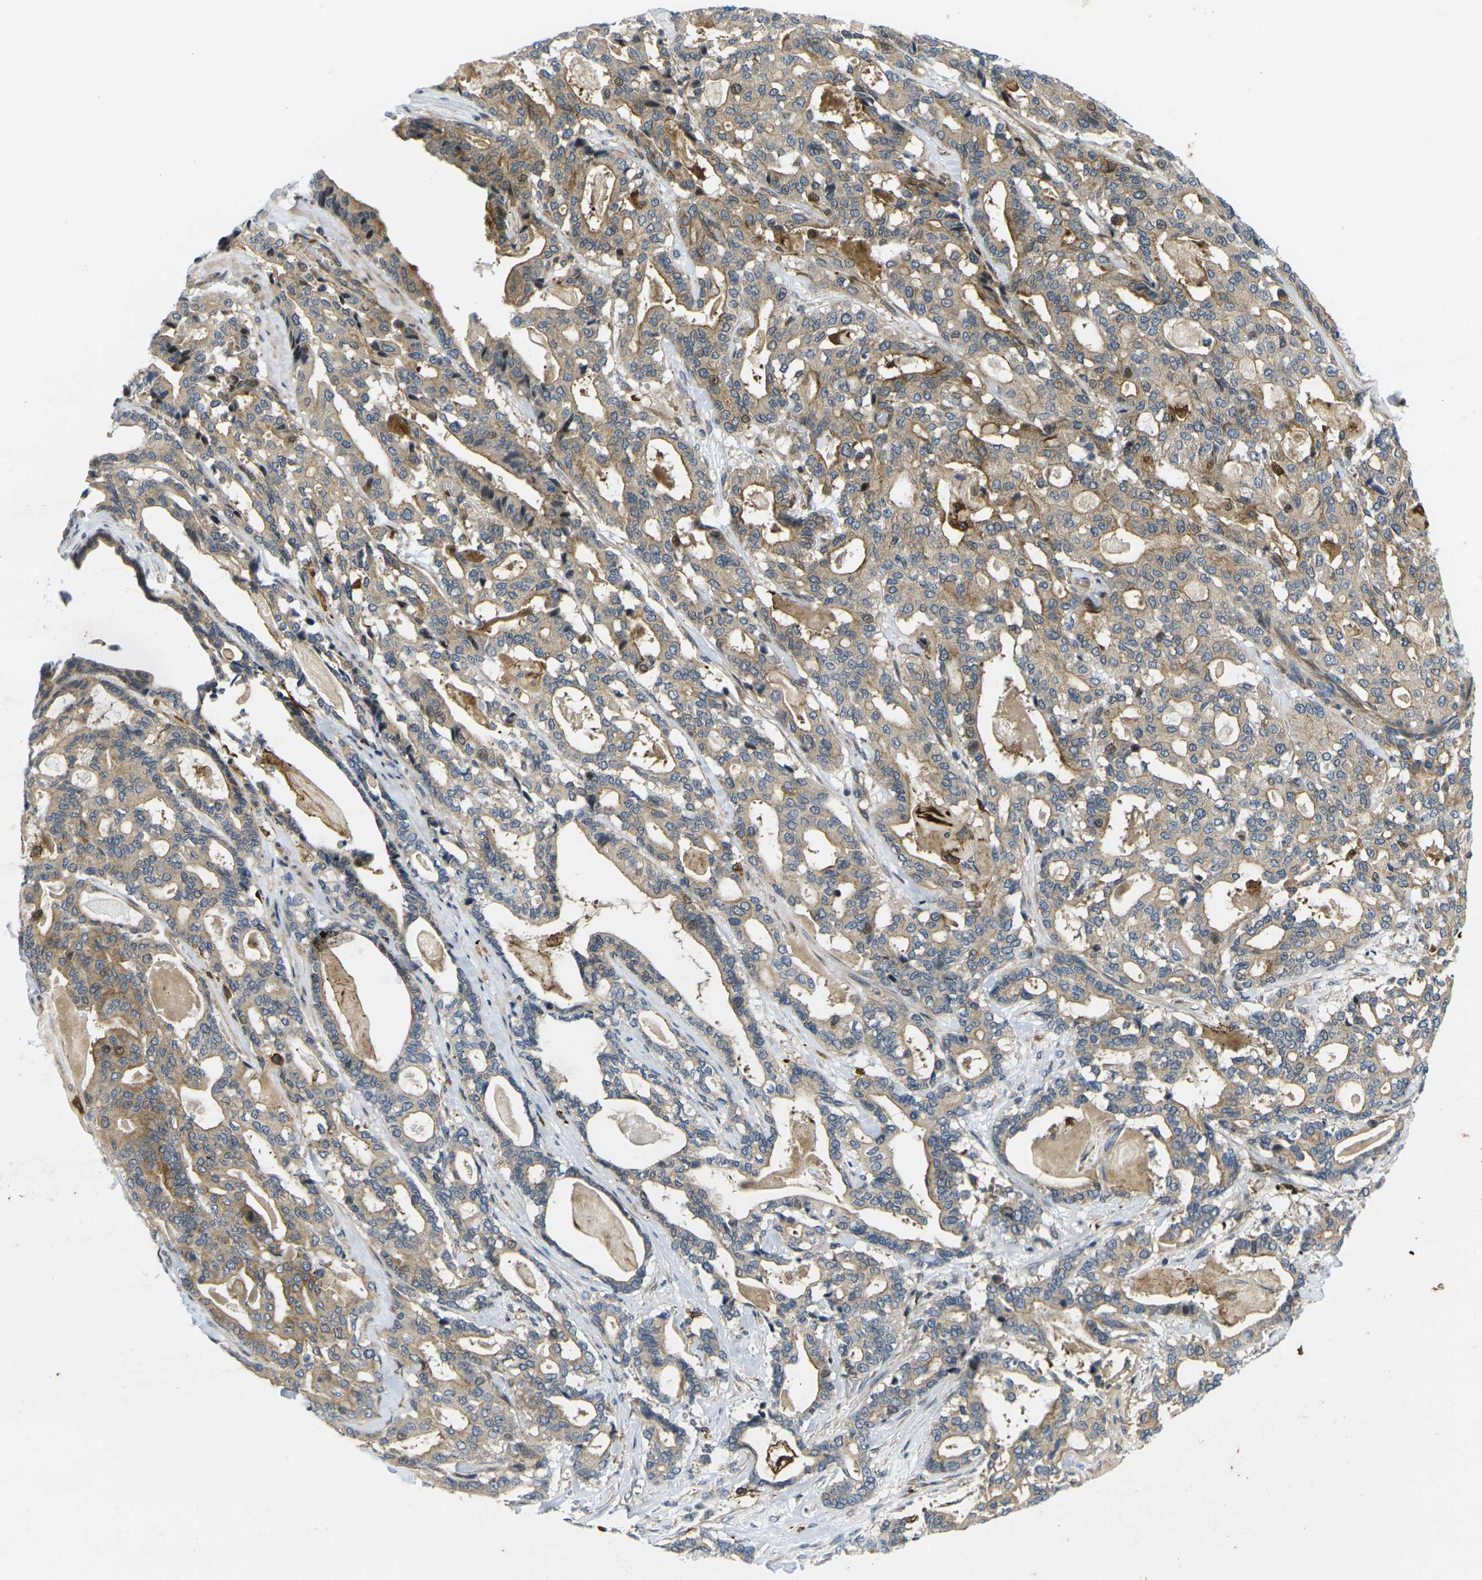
{"staining": {"intensity": "moderate", "quantity": ">75%", "location": "cytoplasmic/membranous"}, "tissue": "pancreatic cancer", "cell_type": "Tumor cells", "image_type": "cancer", "snomed": [{"axis": "morphology", "description": "Adenocarcinoma, NOS"}, {"axis": "topography", "description": "Pancreas"}], "caption": "DAB (3,3'-diaminobenzidine) immunohistochemical staining of pancreatic cancer exhibits moderate cytoplasmic/membranous protein expression in approximately >75% of tumor cells. Using DAB (brown) and hematoxylin (blue) stains, captured at high magnification using brightfield microscopy.", "gene": "ROBO2", "patient": {"sex": "male", "age": 63}}